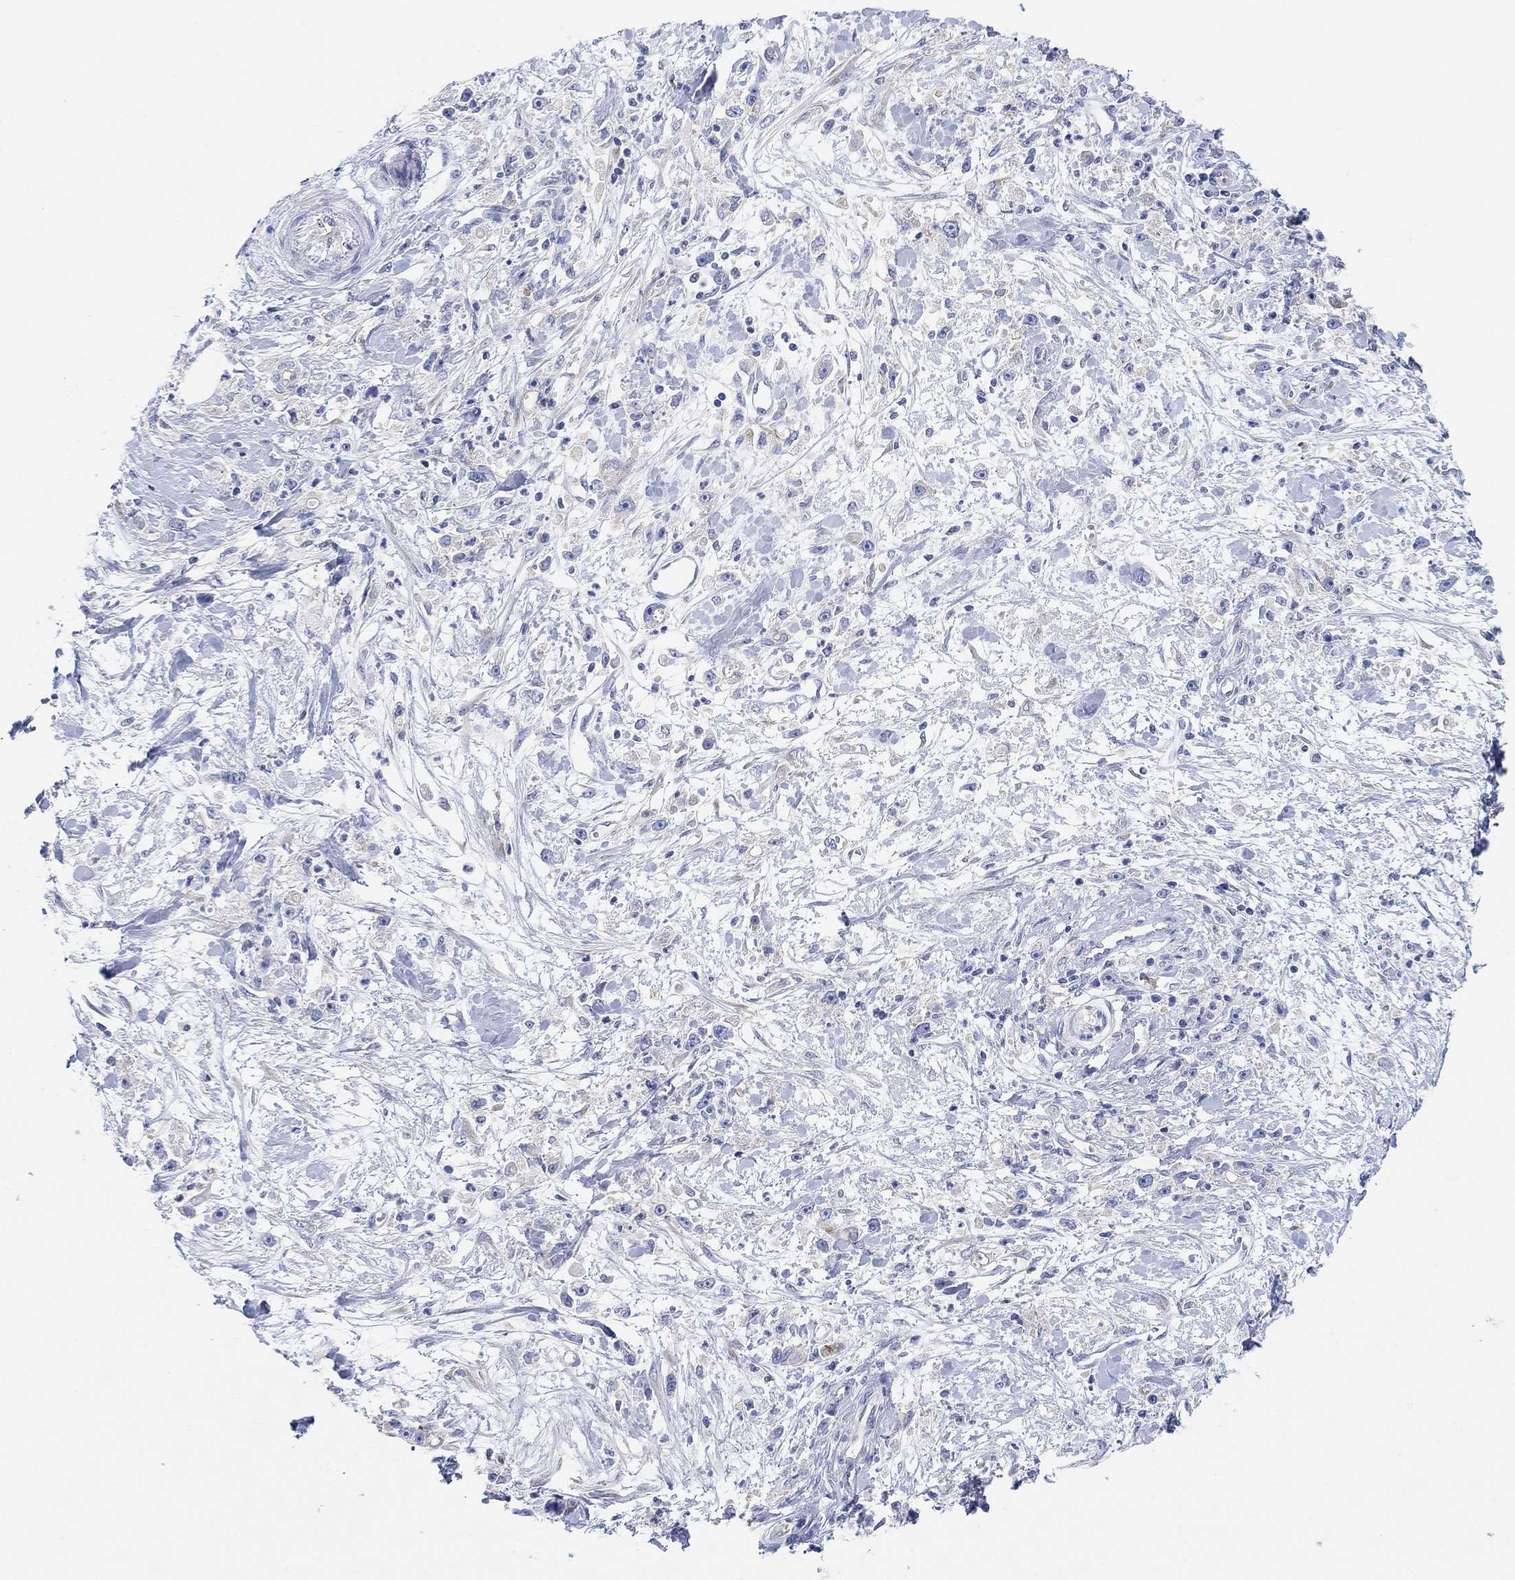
{"staining": {"intensity": "negative", "quantity": "none", "location": "none"}, "tissue": "stomach cancer", "cell_type": "Tumor cells", "image_type": "cancer", "snomed": [{"axis": "morphology", "description": "Adenocarcinoma, NOS"}, {"axis": "topography", "description": "Stomach"}], "caption": "The image demonstrates no significant positivity in tumor cells of stomach adenocarcinoma.", "gene": "RGS1", "patient": {"sex": "female", "age": 59}}